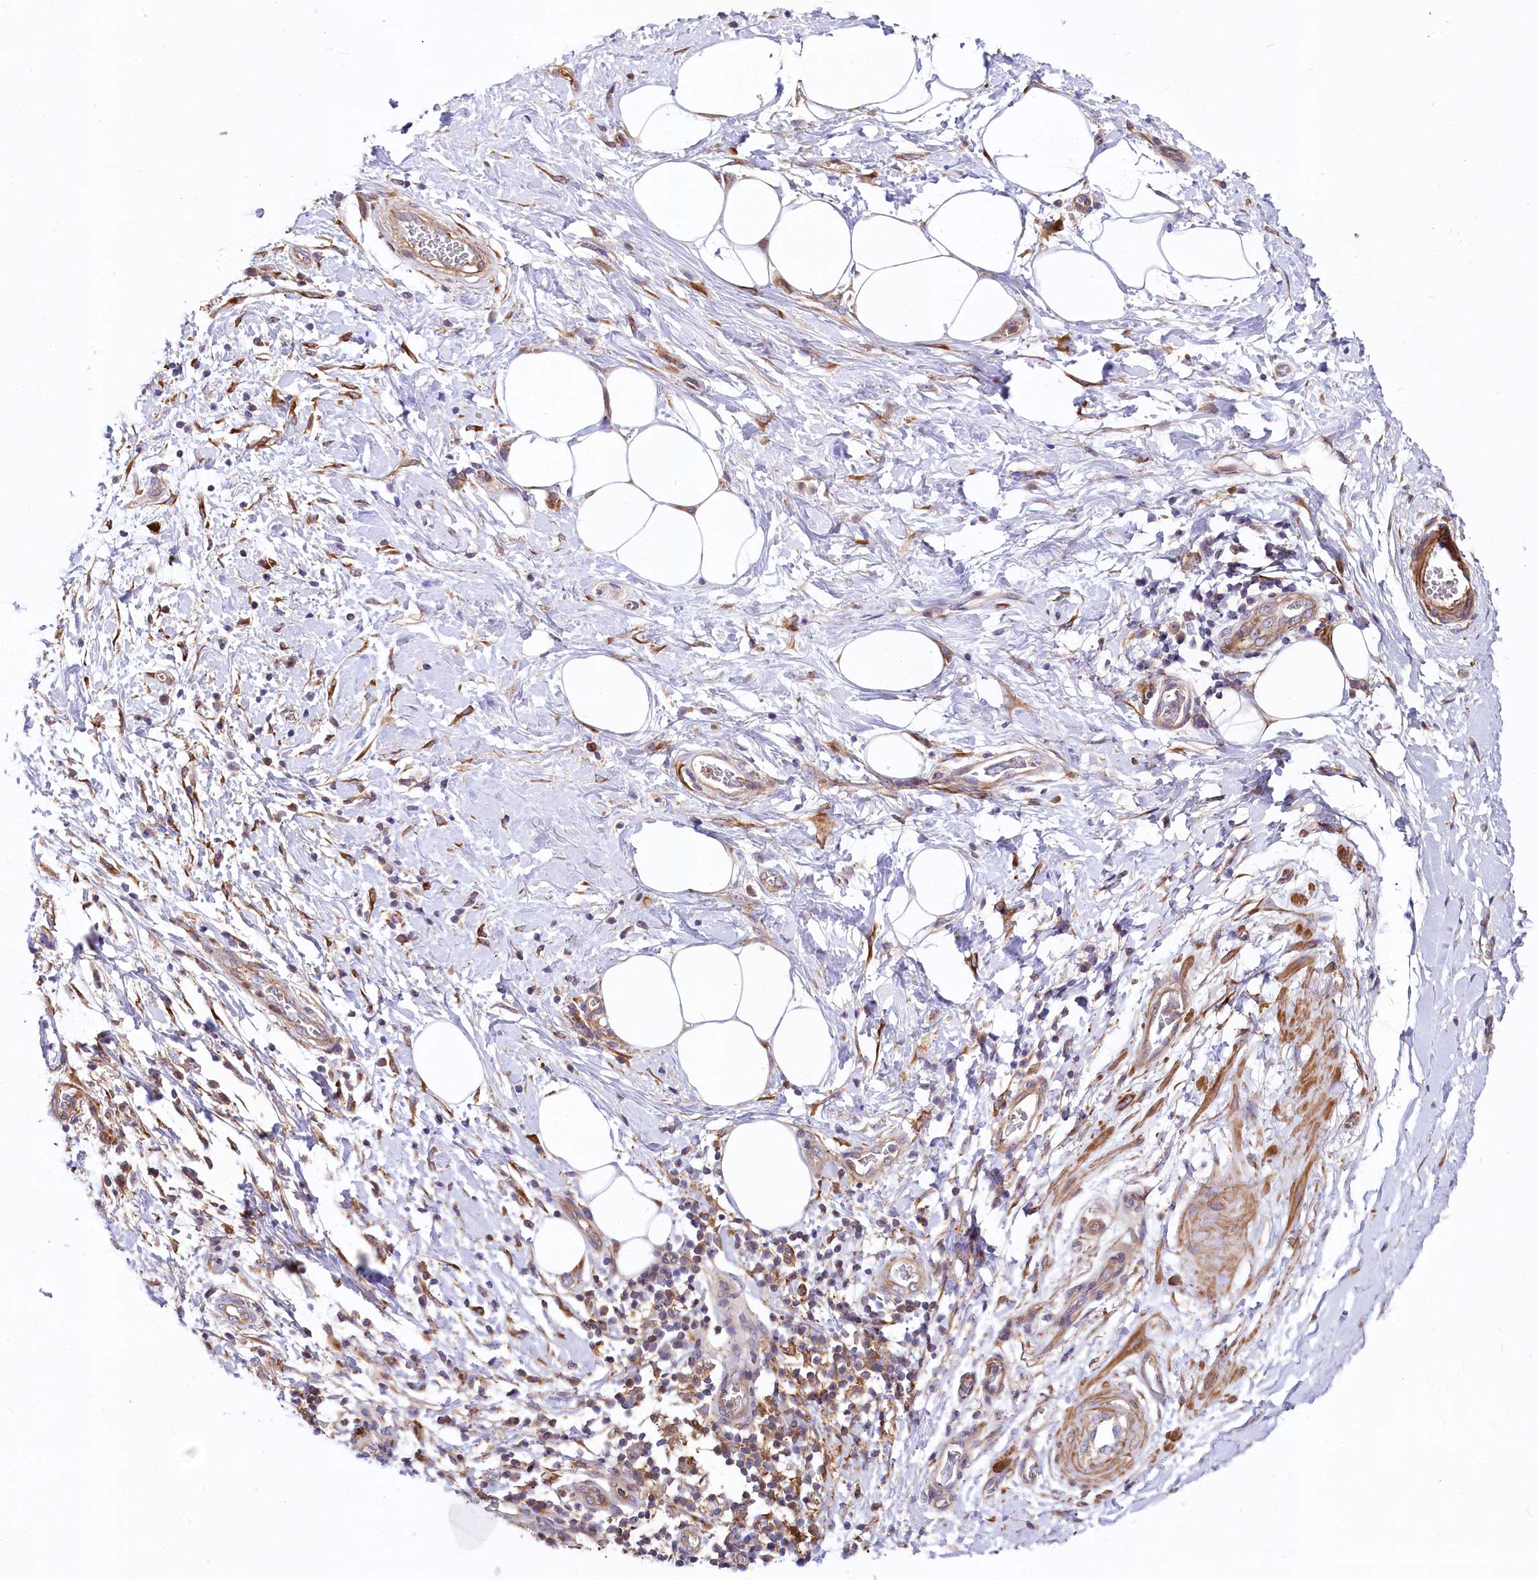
{"staining": {"intensity": "moderate", "quantity": "25%-75%", "location": "cytoplasmic/membranous"}, "tissue": "adipose tissue", "cell_type": "Adipocytes", "image_type": "normal", "snomed": [{"axis": "morphology", "description": "Normal tissue, NOS"}, {"axis": "morphology", "description": "Adenocarcinoma, NOS"}, {"axis": "topography", "description": "Pancreas"}, {"axis": "topography", "description": "Peripheral nerve tissue"}], "caption": "Adipocytes reveal medium levels of moderate cytoplasmic/membranous expression in approximately 25%-75% of cells in unremarkable human adipose tissue.", "gene": "FCHSD2", "patient": {"sex": "male", "age": 59}}